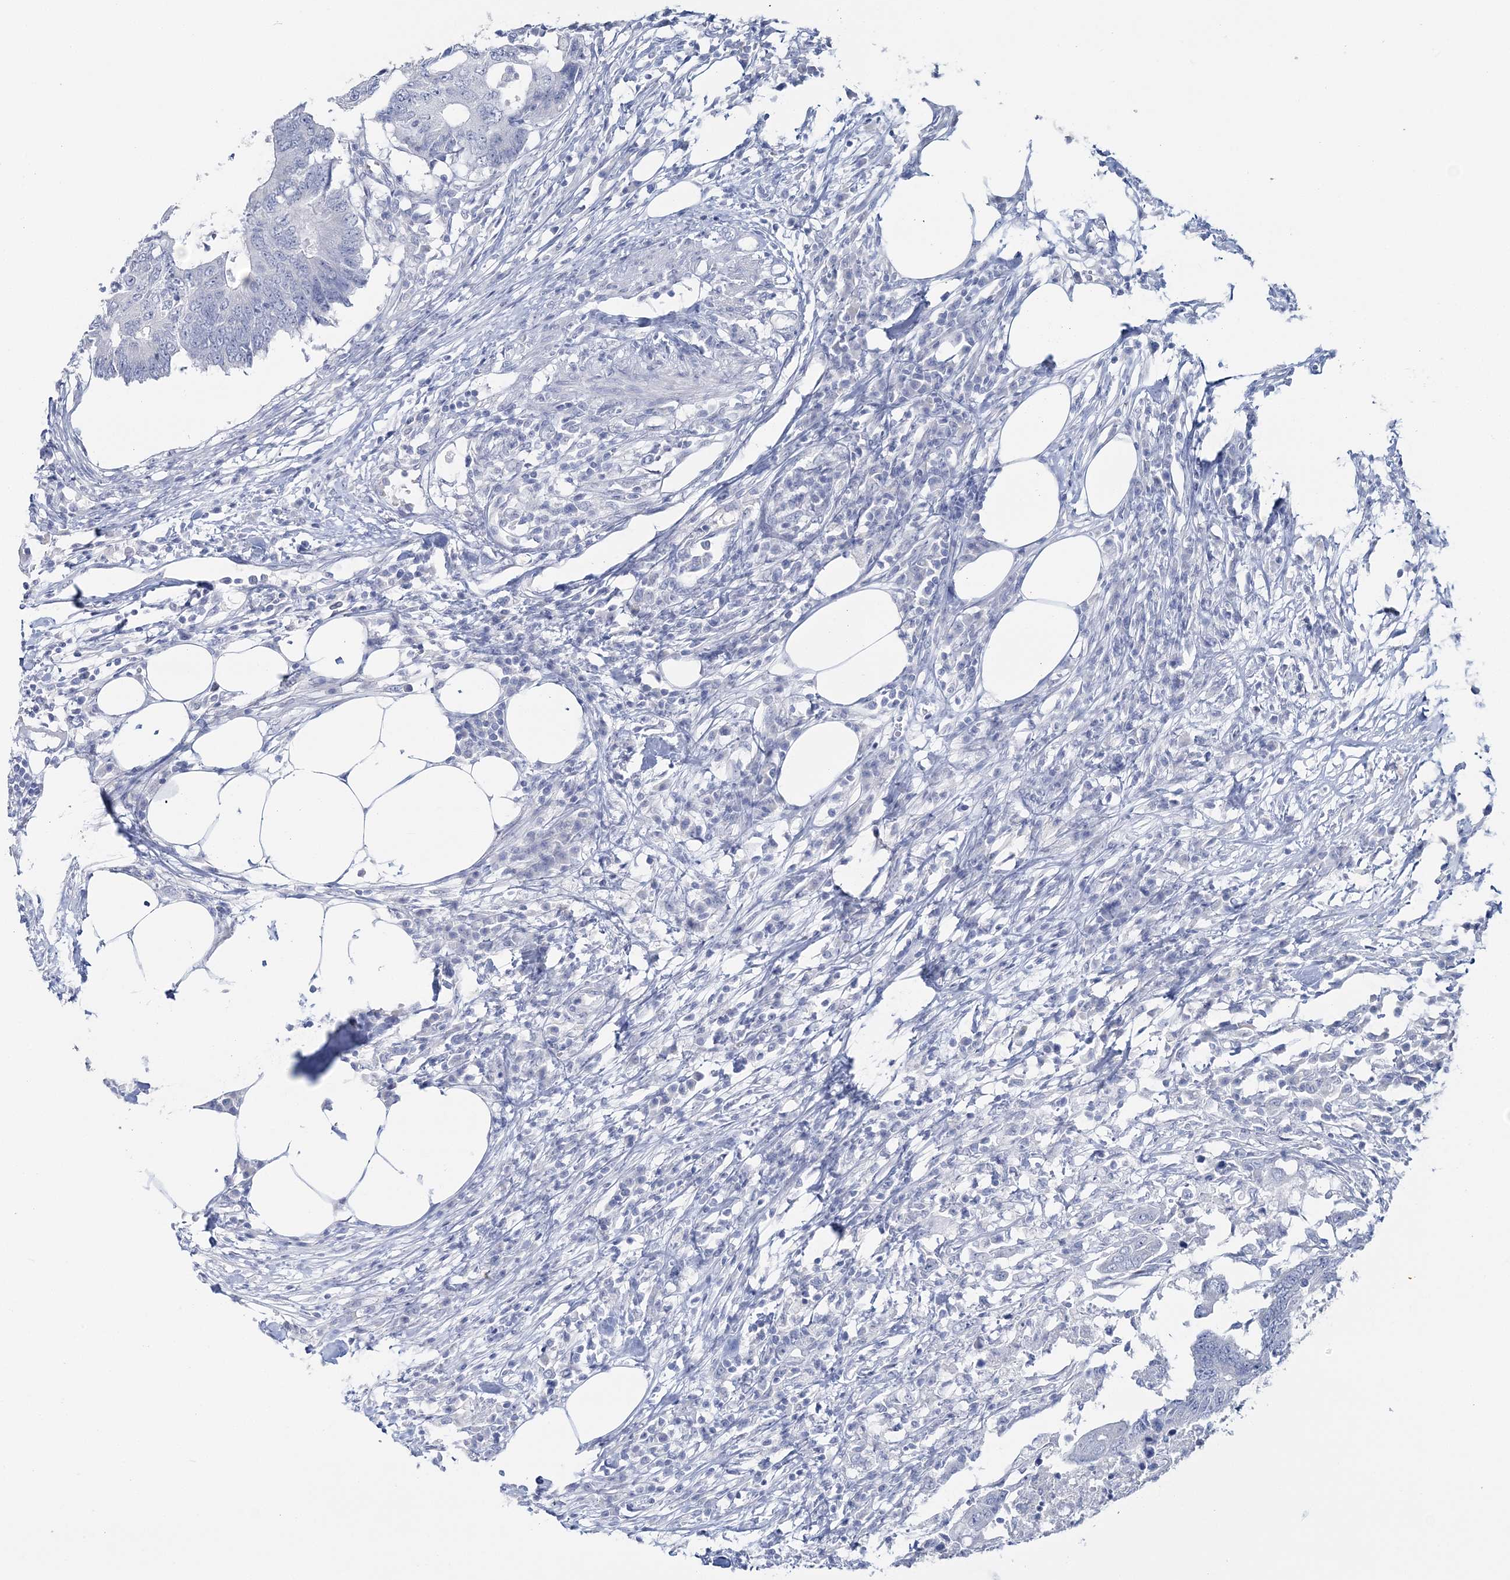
{"staining": {"intensity": "negative", "quantity": "none", "location": "none"}, "tissue": "colorectal cancer", "cell_type": "Tumor cells", "image_type": "cancer", "snomed": [{"axis": "morphology", "description": "Adenocarcinoma, NOS"}, {"axis": "topography", "description": "Colon"}], "caption": "There is no significant expression in tumor cells of adenocarcinoma (colorectal).", "gene": "CYP3A4", "patient": {"sex": "male", "age": 71}}